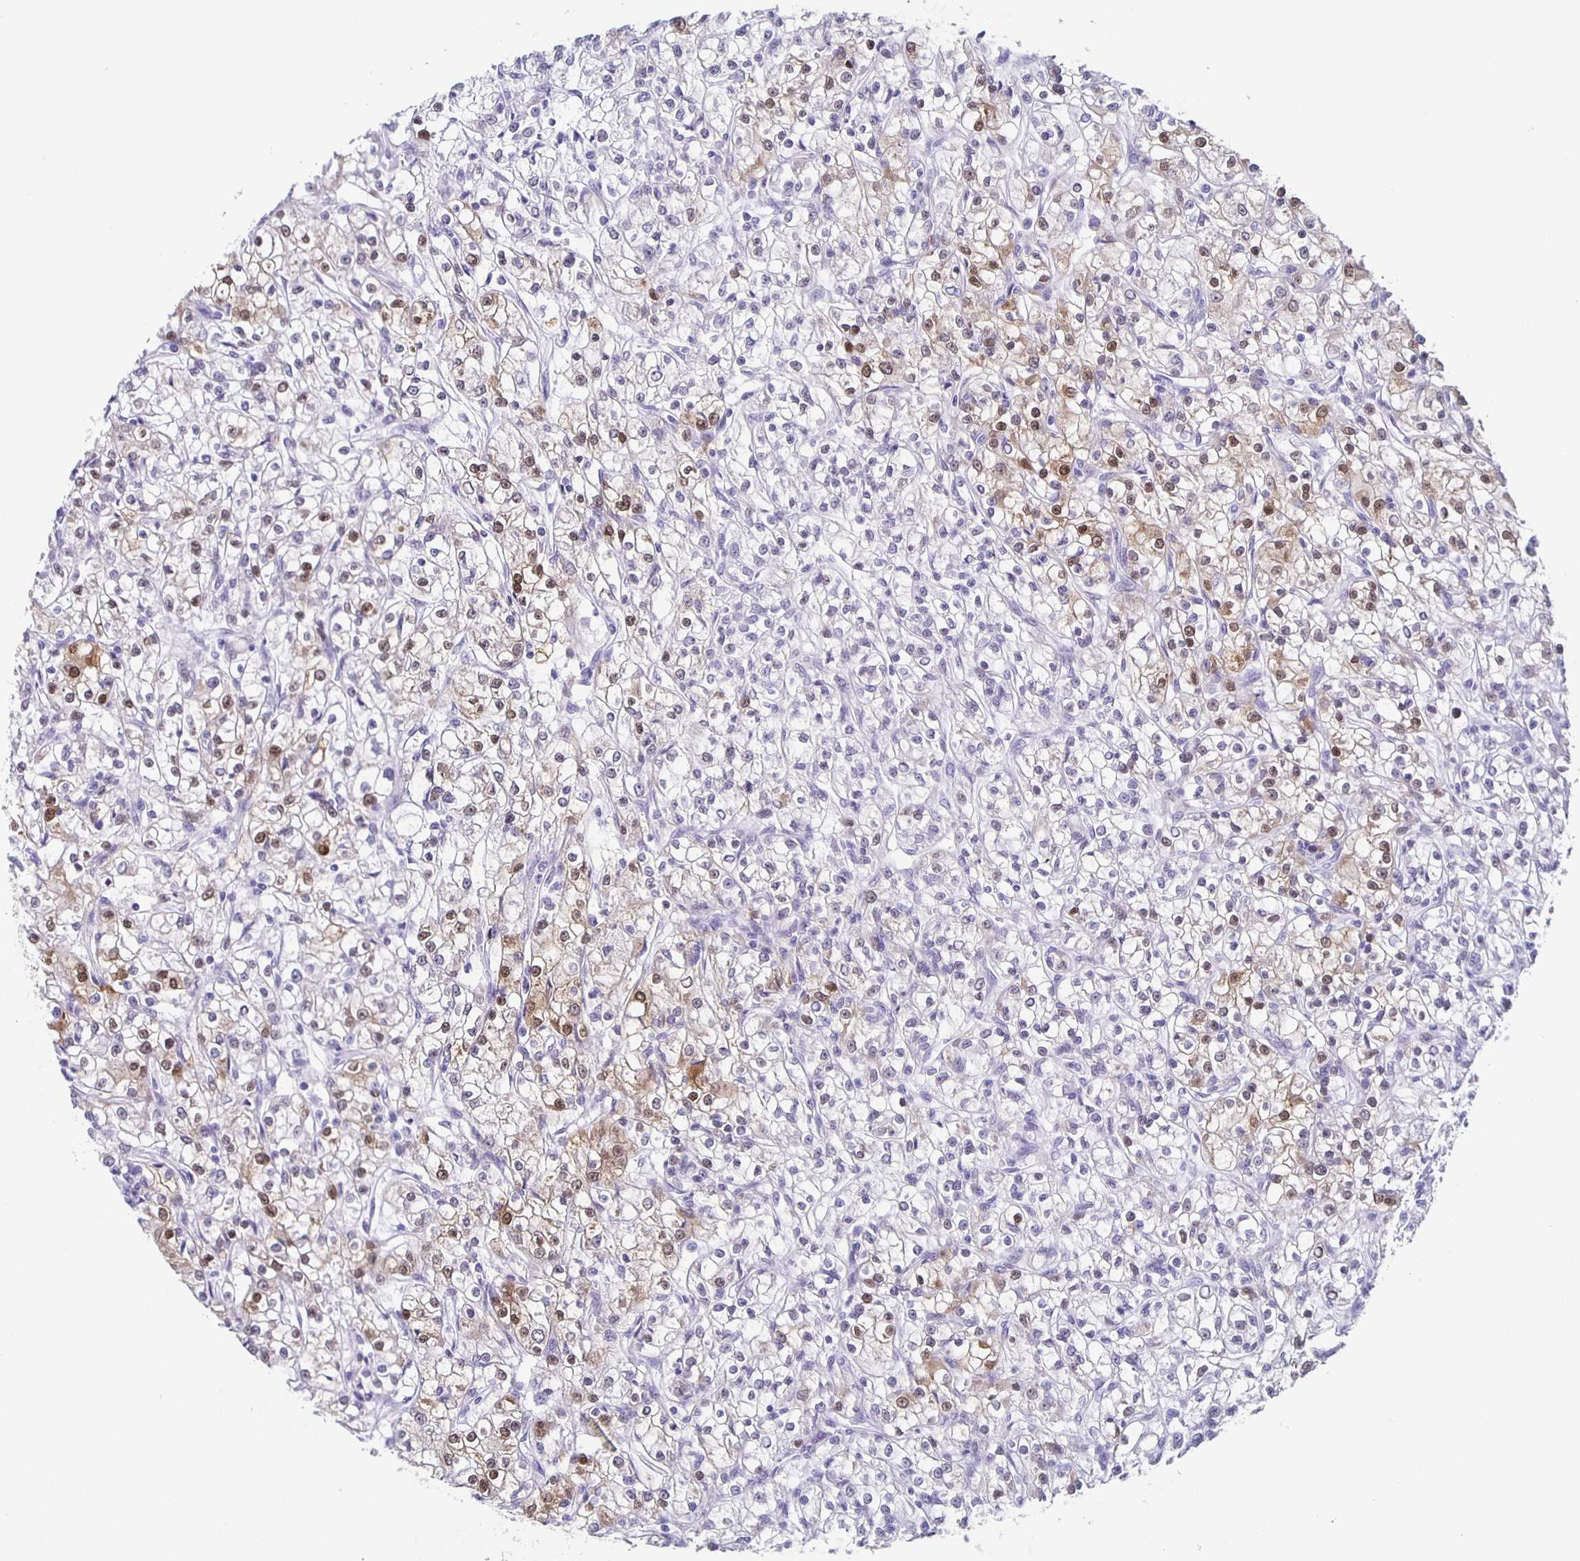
{"staining": {"intensity": "moderate", "quantity": "25%-75%", "location": "cytoplasmic/membranous,nuclear"}, "tissue": "renal cancer", "cell_type": "Tumor cells", "image_type": "cancer", "snomed": [{"axis": "morphology", "description": "Adenocarcinoma, NOS"}, {"axis": "topography", "description": "Kidney"}], "caption": "The immunohistochemical stain highlights moderate cytoplasmic/membranous and nuclear staining in tumor cells of renal cancer tissue.", "gene": "TPPP", "patient": {"sex": "female", "age": 59}}